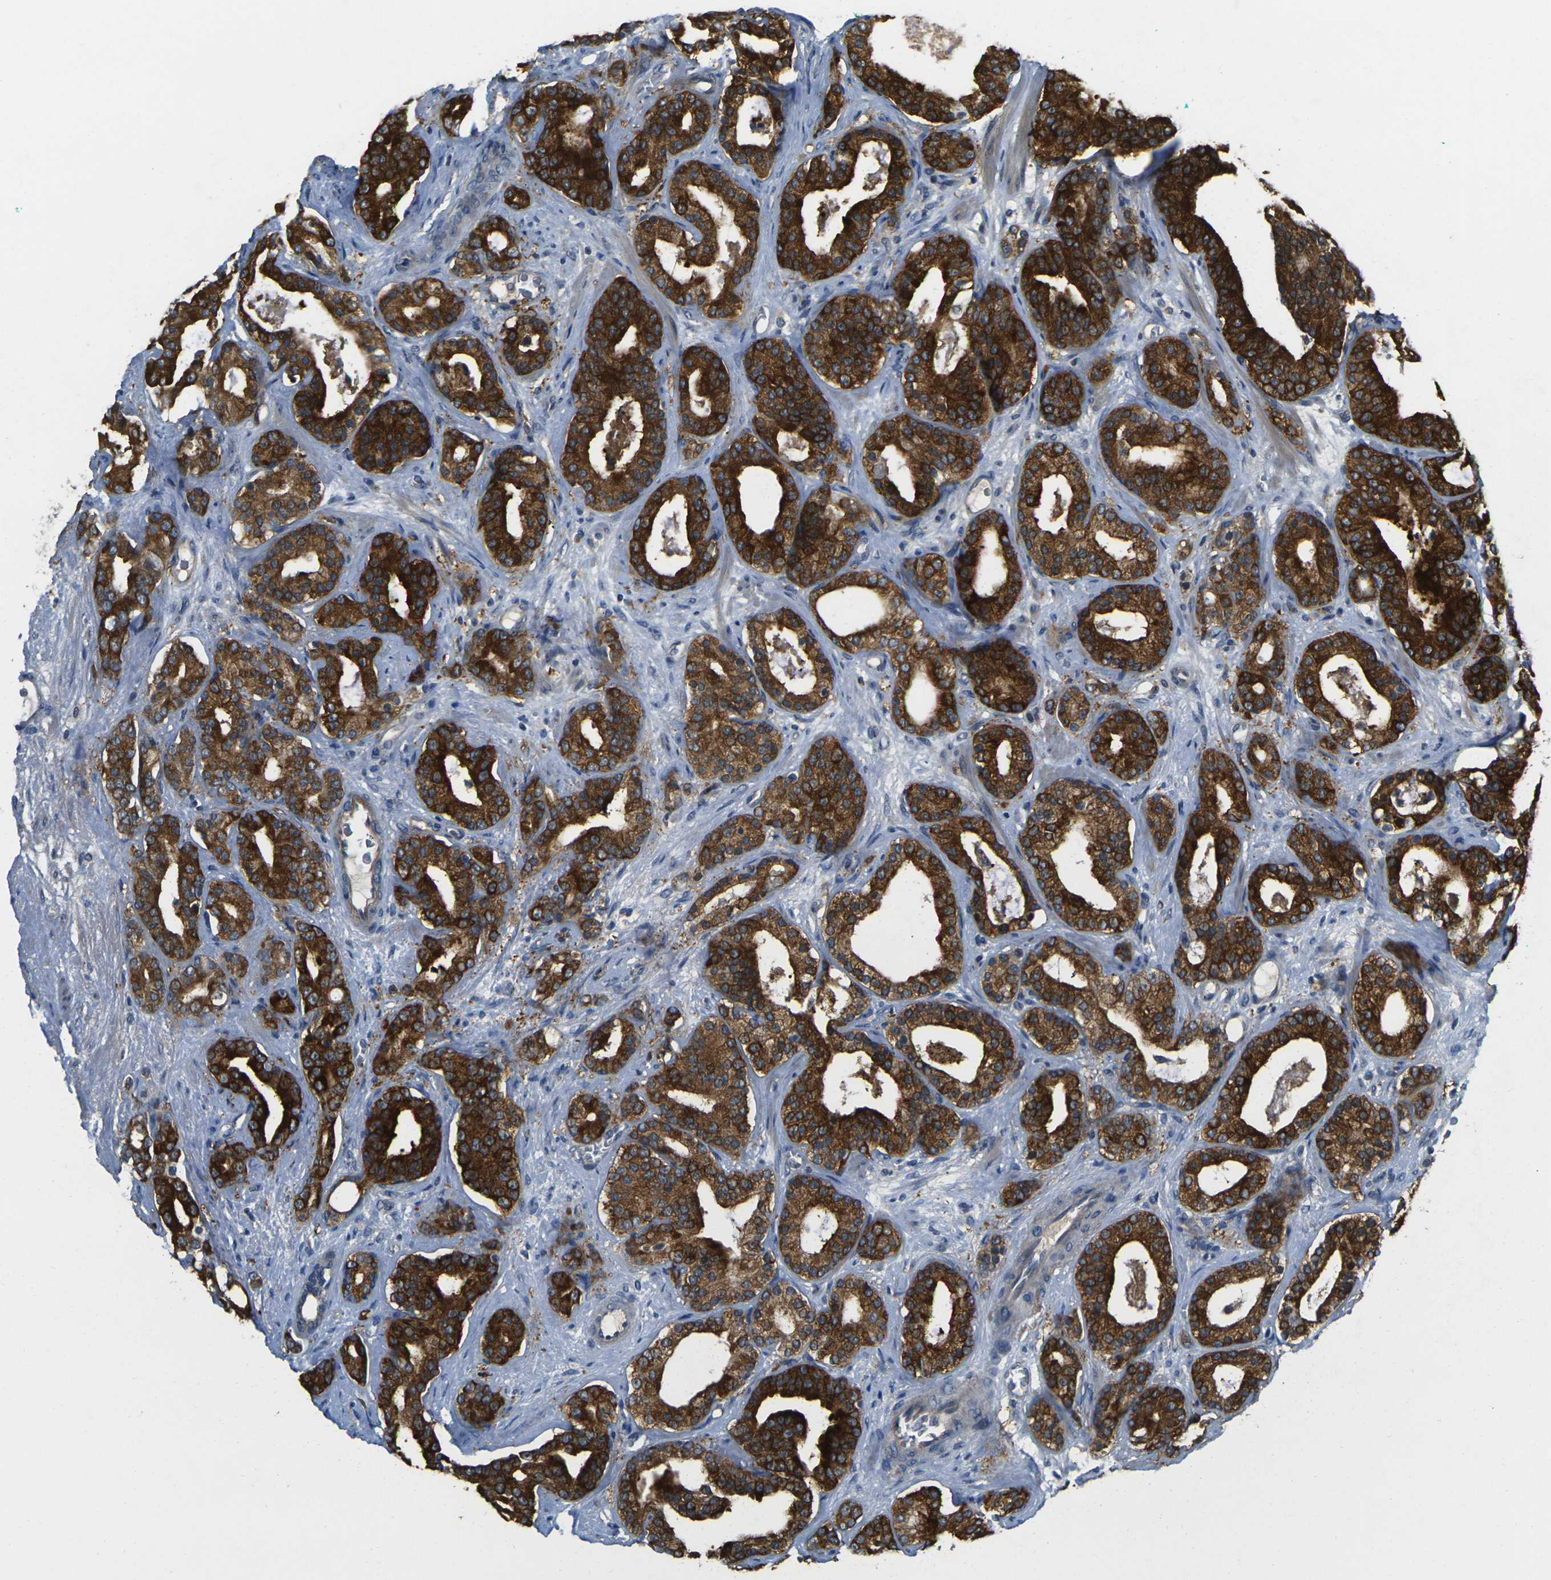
{"staining": {"intensity": "strong", "quantity": ">75%", "location": "cytoplasmic/membranous"}, "tissue": "prostate cancer", "cell_type": "Tumor cells", "image_type": "cancer", "snomed": [{"axis": "morphology", "description": "Adenocarcinoma, Low grade"}, {"axis": "topography", "description": "Prostate"}], "caption": "Low-grade adenocarcinoma (prostate) stained for a protein (brown) reveals strong cytoplasmic/membranous positive expression in about >75% of tumor cells.", "gene": "GNA12", "patient": {"sex": "male", "age": 63}}